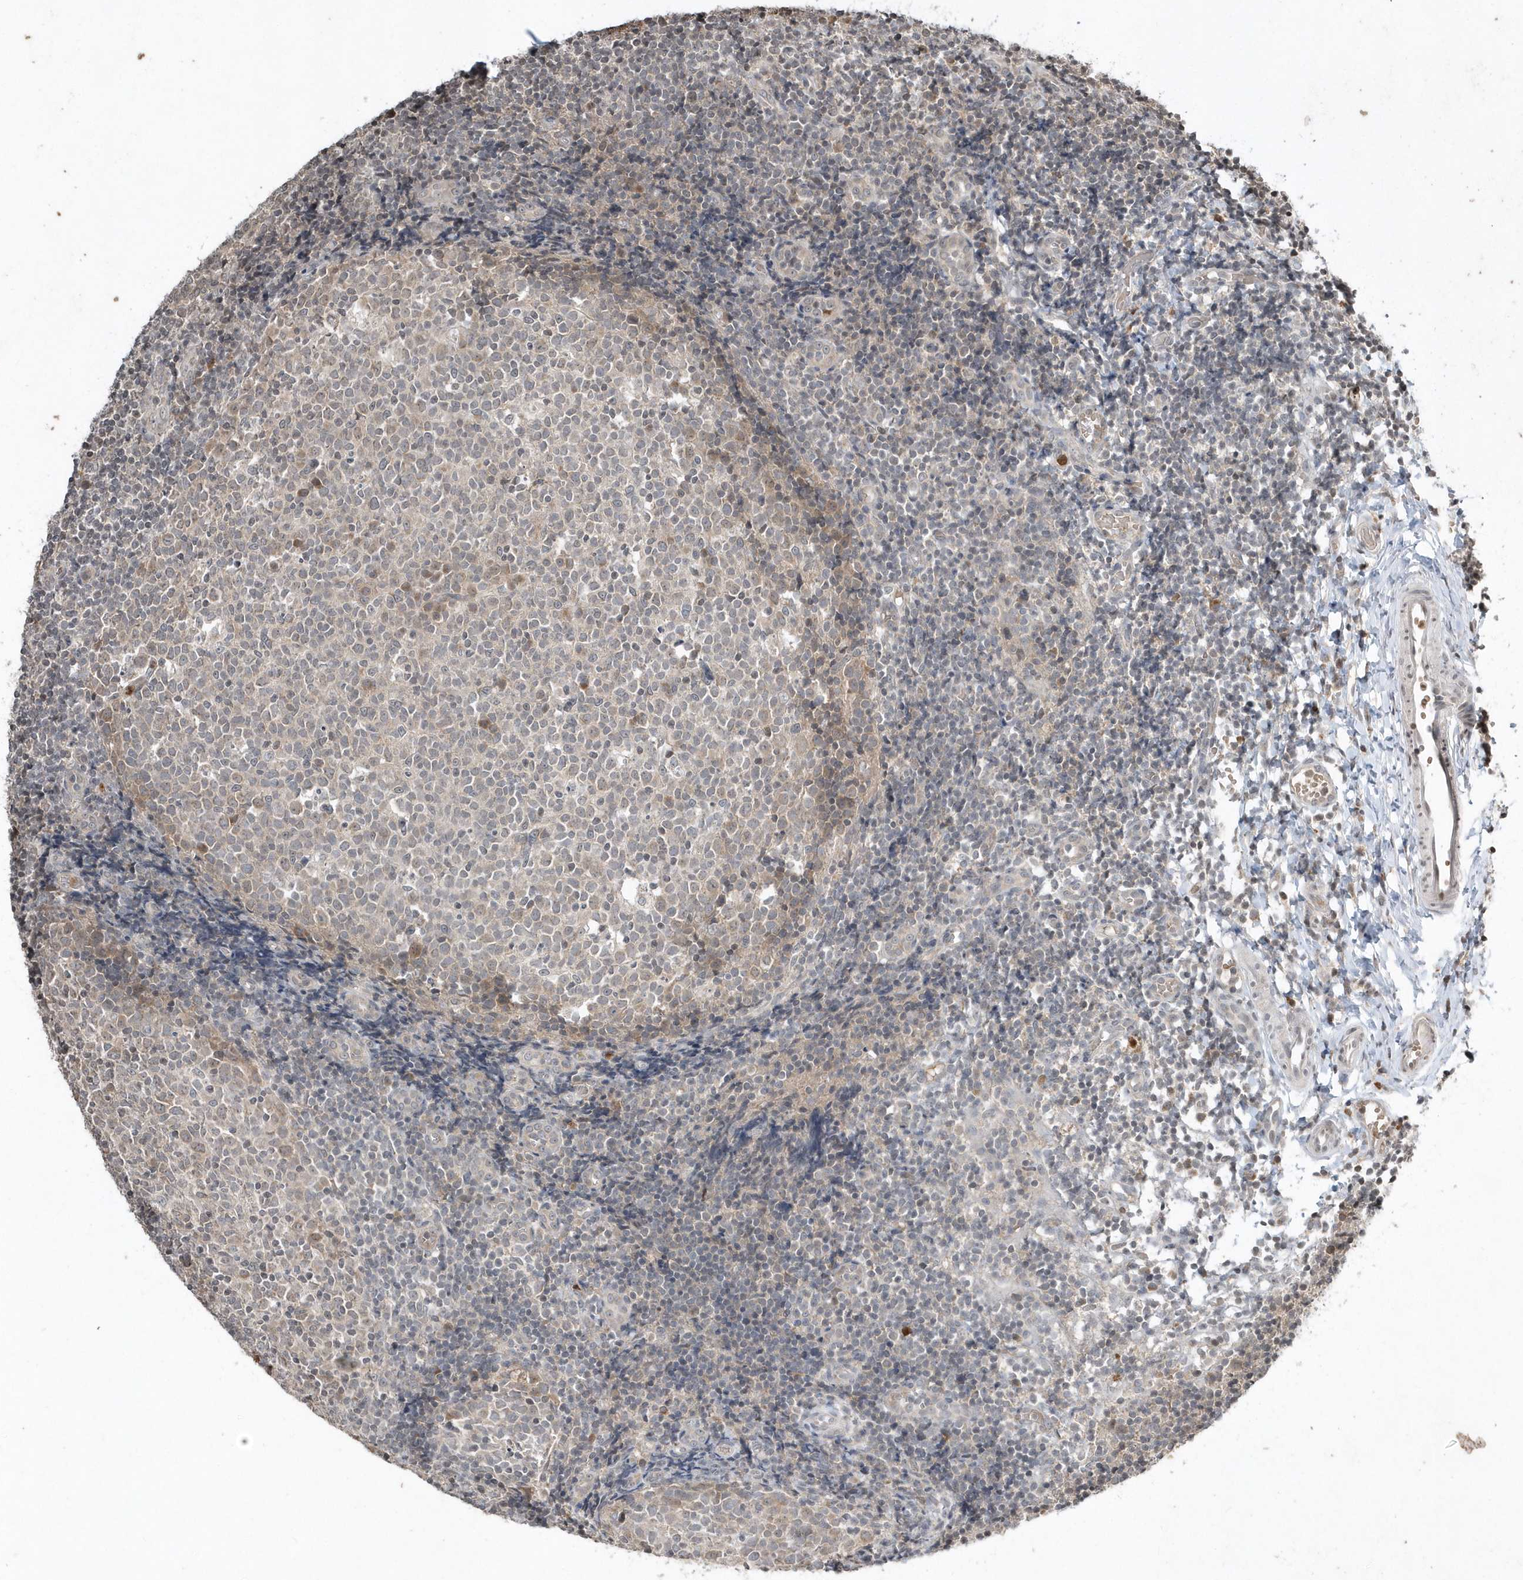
{"staining": {"intensity": "weak", "quantity": "<25%", "location": "cytoplasmic/membranous"}, "tissue": "tonsil", "cell_type": "Germinal center cells", "image_type": "normal", "snomed": [{"axis": "morphology", "description": "Normal tissue, NOS"}, {"axis": "topography", "description": "Tonsil"}], "caption": "Germinal center cells show no significant protein expression in benign tonsil.", "gene": "EIF2B1", "patient": {"sex": "female", "age": 19}}